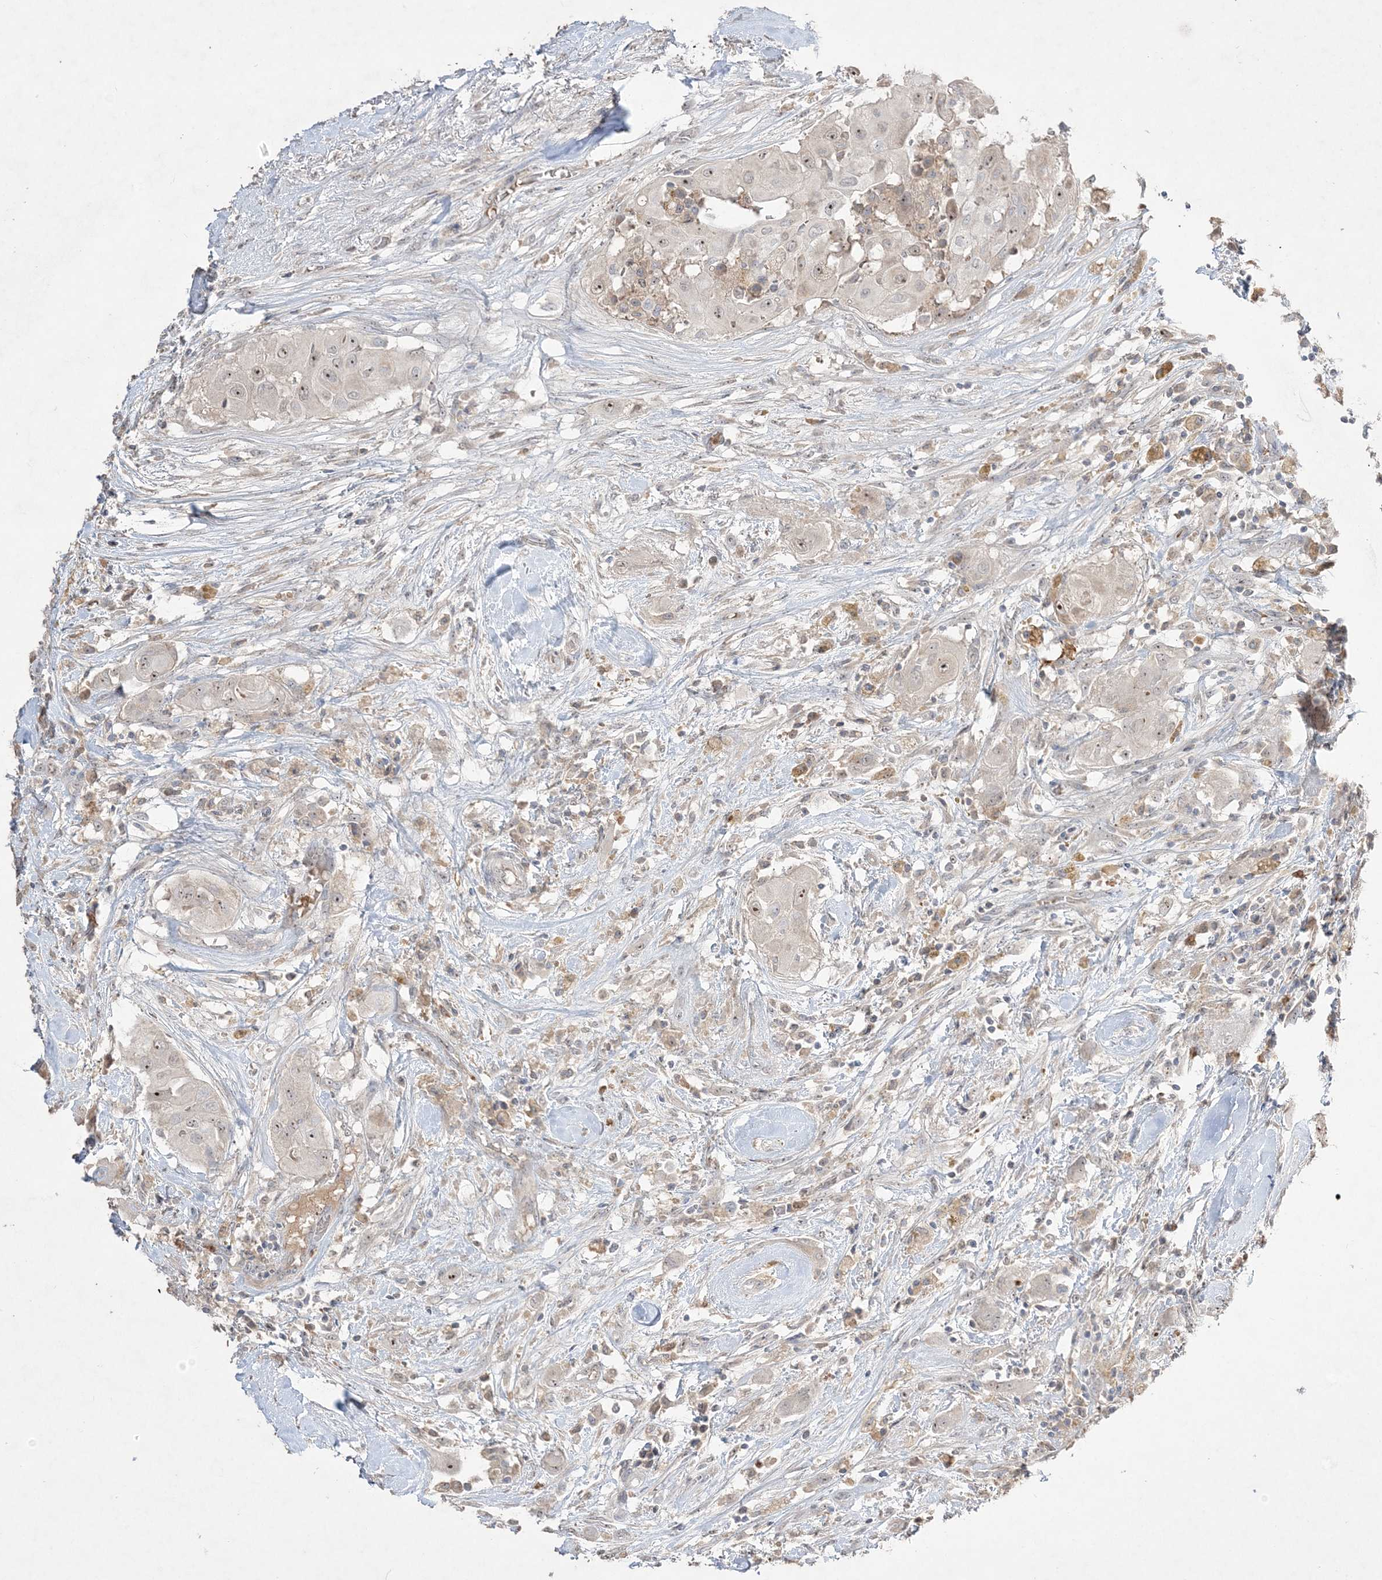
{"staining": {"intensity": "moderate", "quantity": "<25%", "location": "nuclear"}, "tissue": "thyroid cancer", "cell_type": "Tumor cells", "image_type": "cancer", "snomed": [{"axis": "morphology", "description": "Papillary adenocarcinoma, NOS"}, {"axis": "topography", "description": "Thyroid gland"}], "caption": "Protein positivity by immunohistochemistry (IHC) displays moderate nuclear expression in approximately <25% of tumor cells in papillary adenocarcinoma (thyroid).", "gene": "NOP16", "patient": {"sex": "female", "age": 59}}